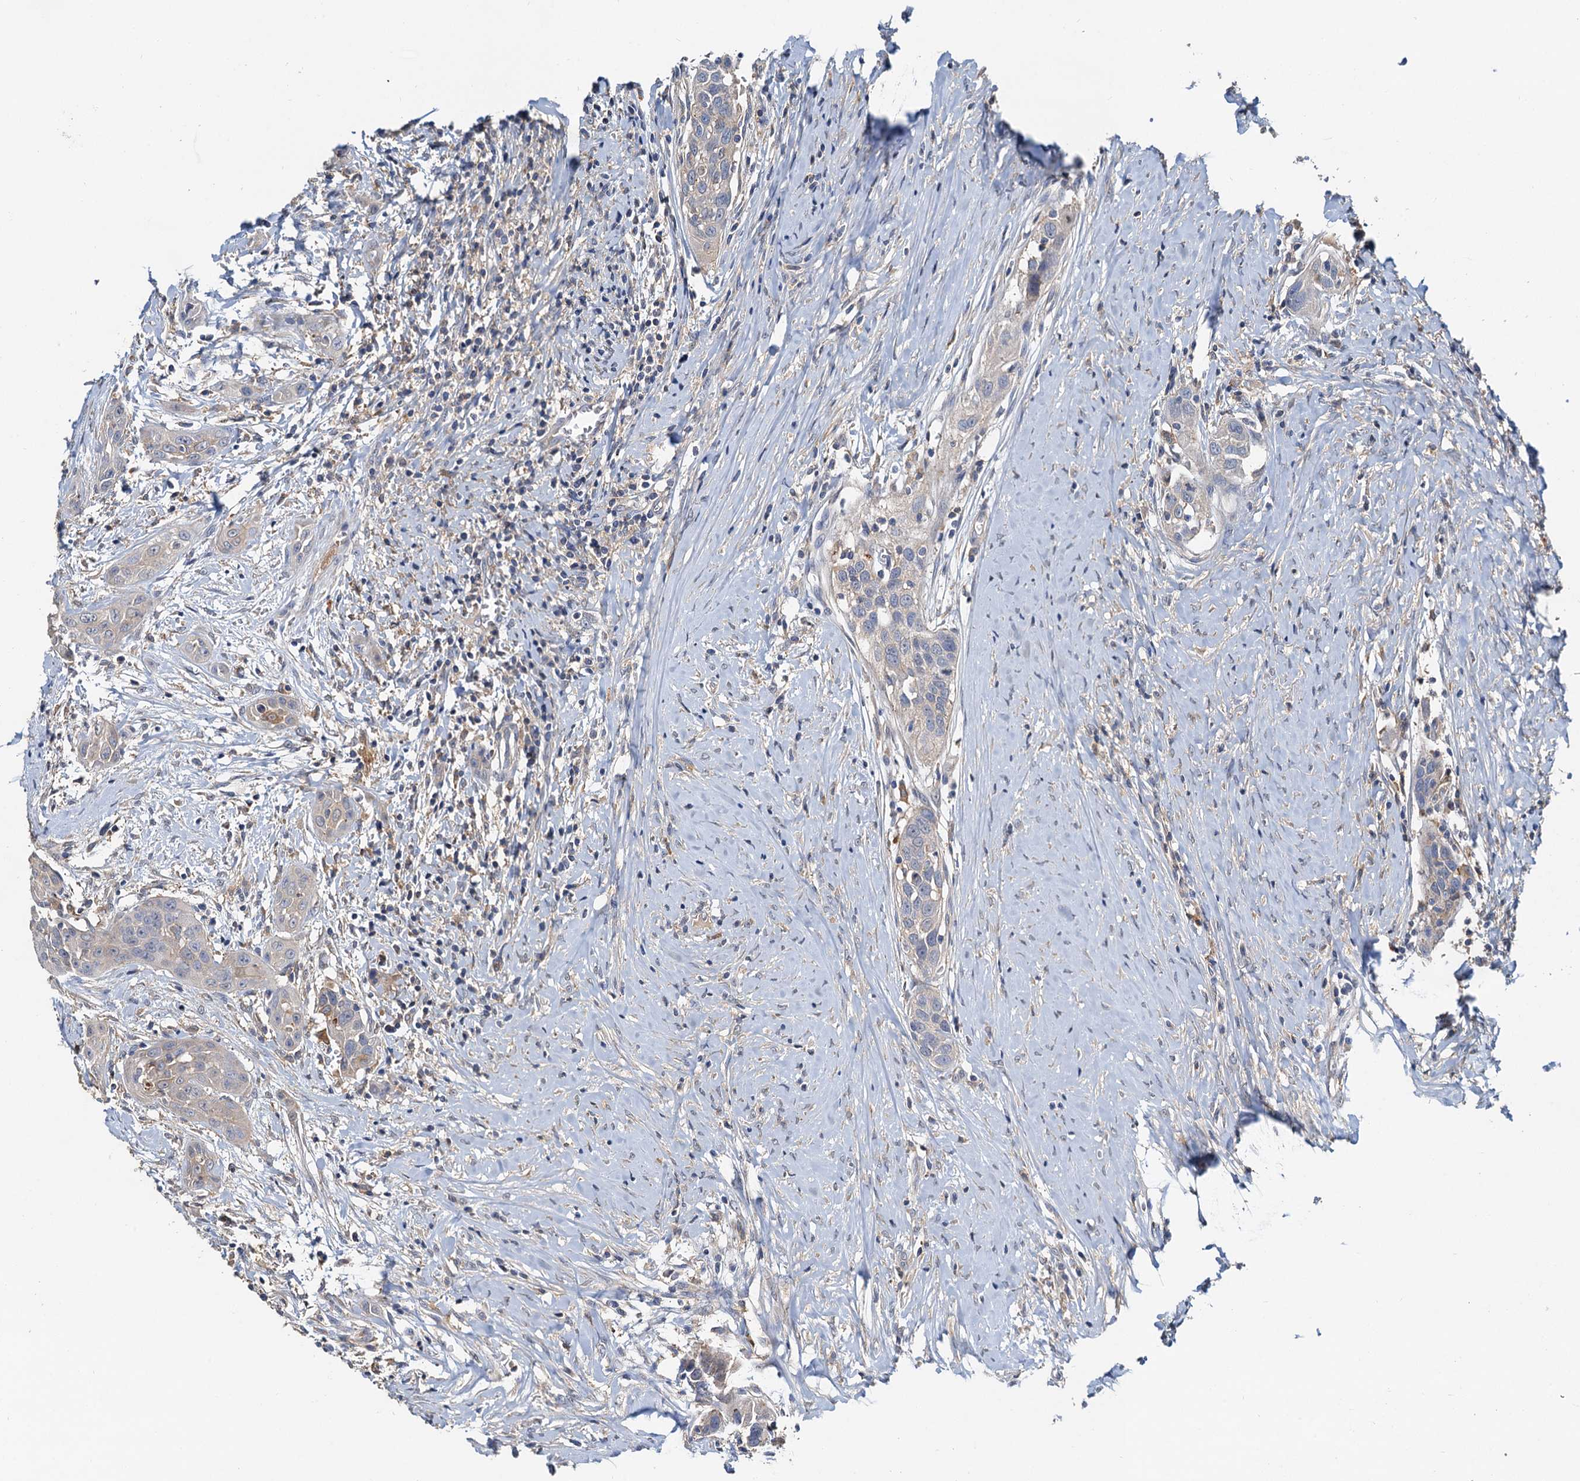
{"staining": {"intensity": "negative", "quantity": "none", "location": "none"}, "tissue": "head and neck cancer", "cell_type": "Tumor cells", "image_type": "cancer", "snomed": [{"axis": "morphology", "description": "Squamous cell carcinoma, NOS"}, {"axis": "topography", "description": "Oral tissue"}, {"axis": "topography", "description": "Head-Neck"}], "caption": "This is an immunohistochemistry (IHC) micrograph of head and neck cancer (squamous cell carcinoma). There is no expression in tumor cells.", "gene": "TOLLIP", "patient": {"sex": "female", "age": 50}}